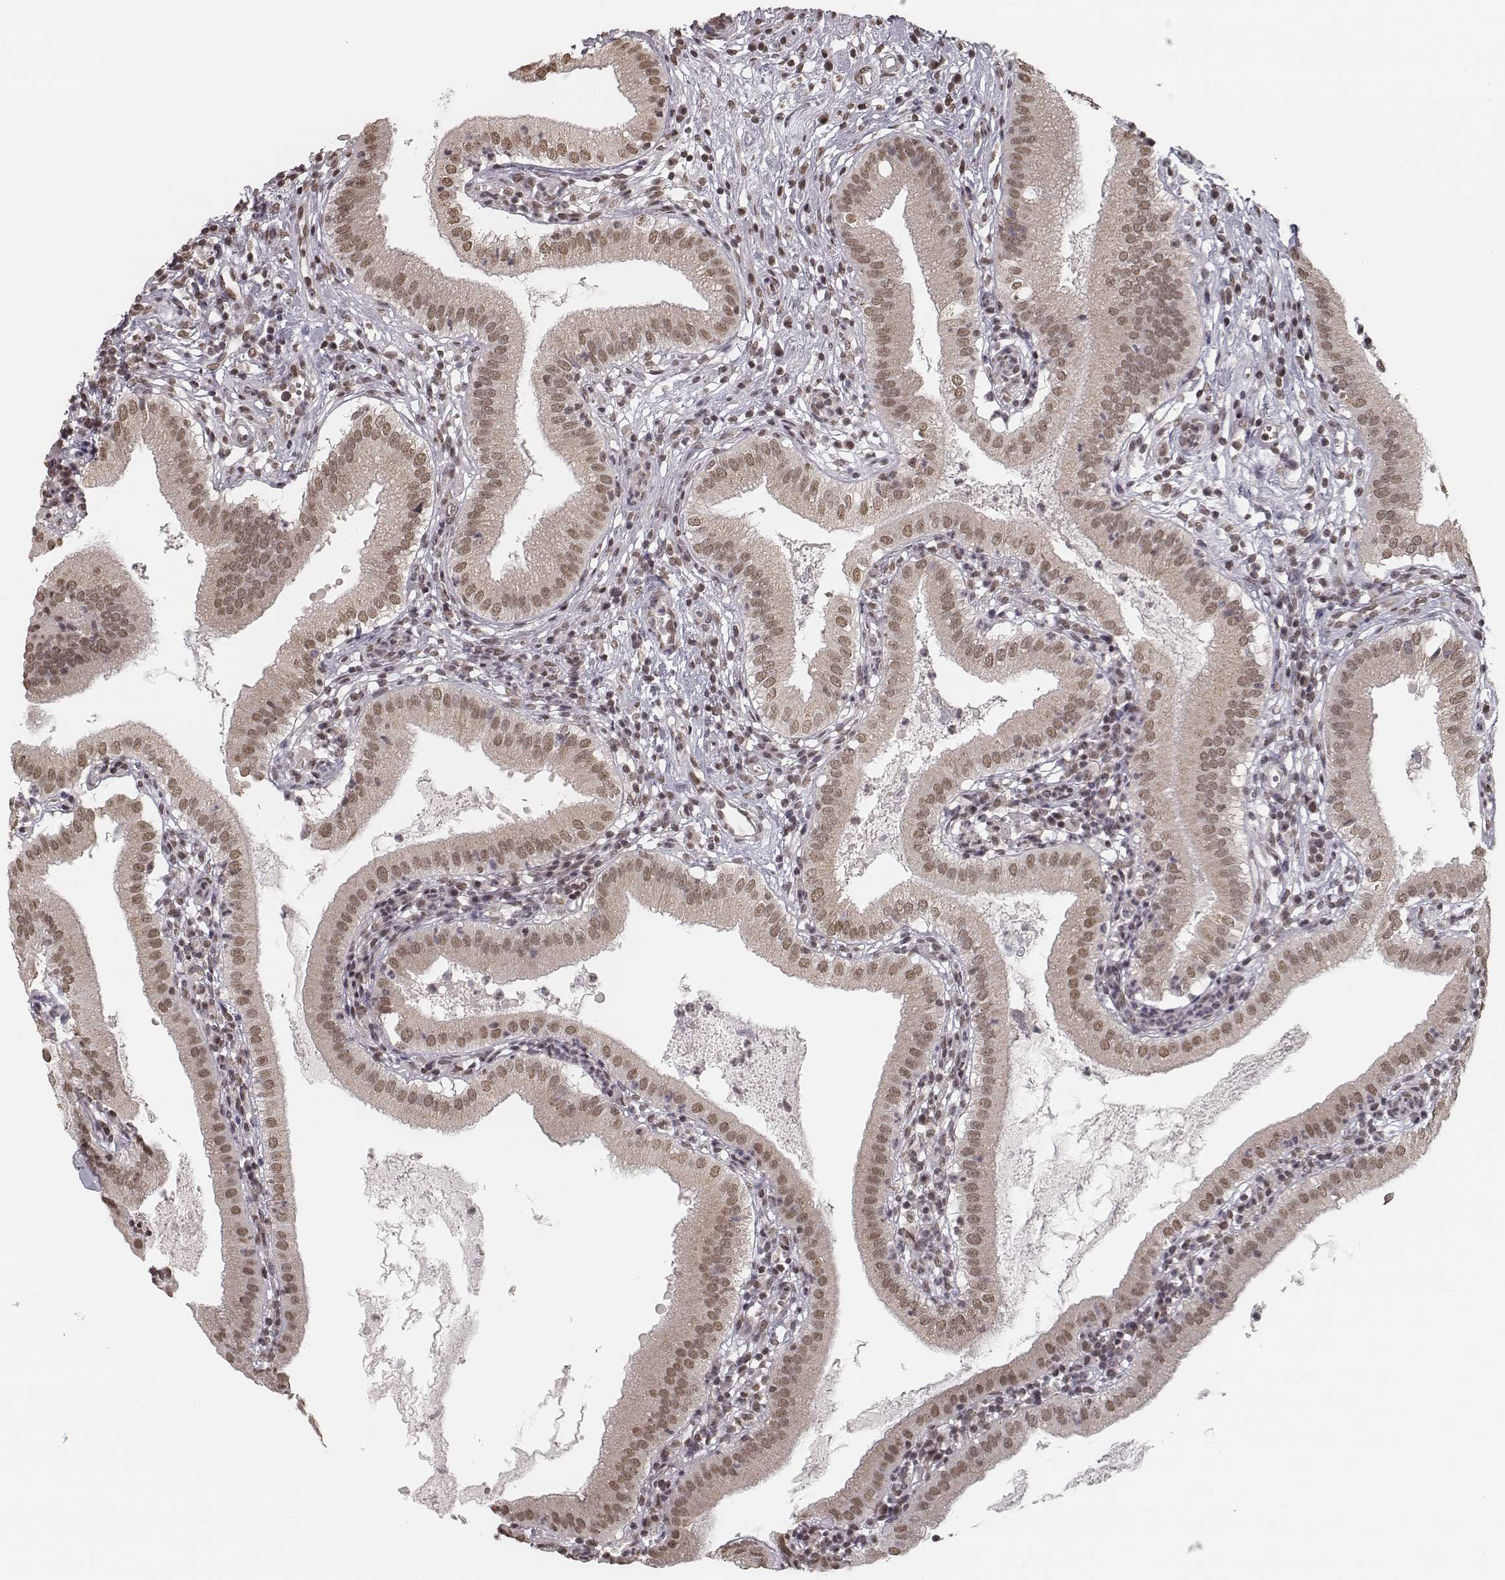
{"staining": {"intensity": "weak", "quantity": ">75%", "location": "nuclear"}, "tissue": "gallbladder", "cell_type": "Glandular cells", "image_type": "normal", "snomed": [{"axis": "morphology", "description": "Normal tissue, NOS"}, {"axis": "topography", "description": "Gallbladder"}], "caption": "Brown immunohistochemical staining in unremarkable gallbladder shows weak nuclear expression in about >75% of glandular cells.", "gene": "HMGA2", "patient": {"sex": "female", "age": 65}}